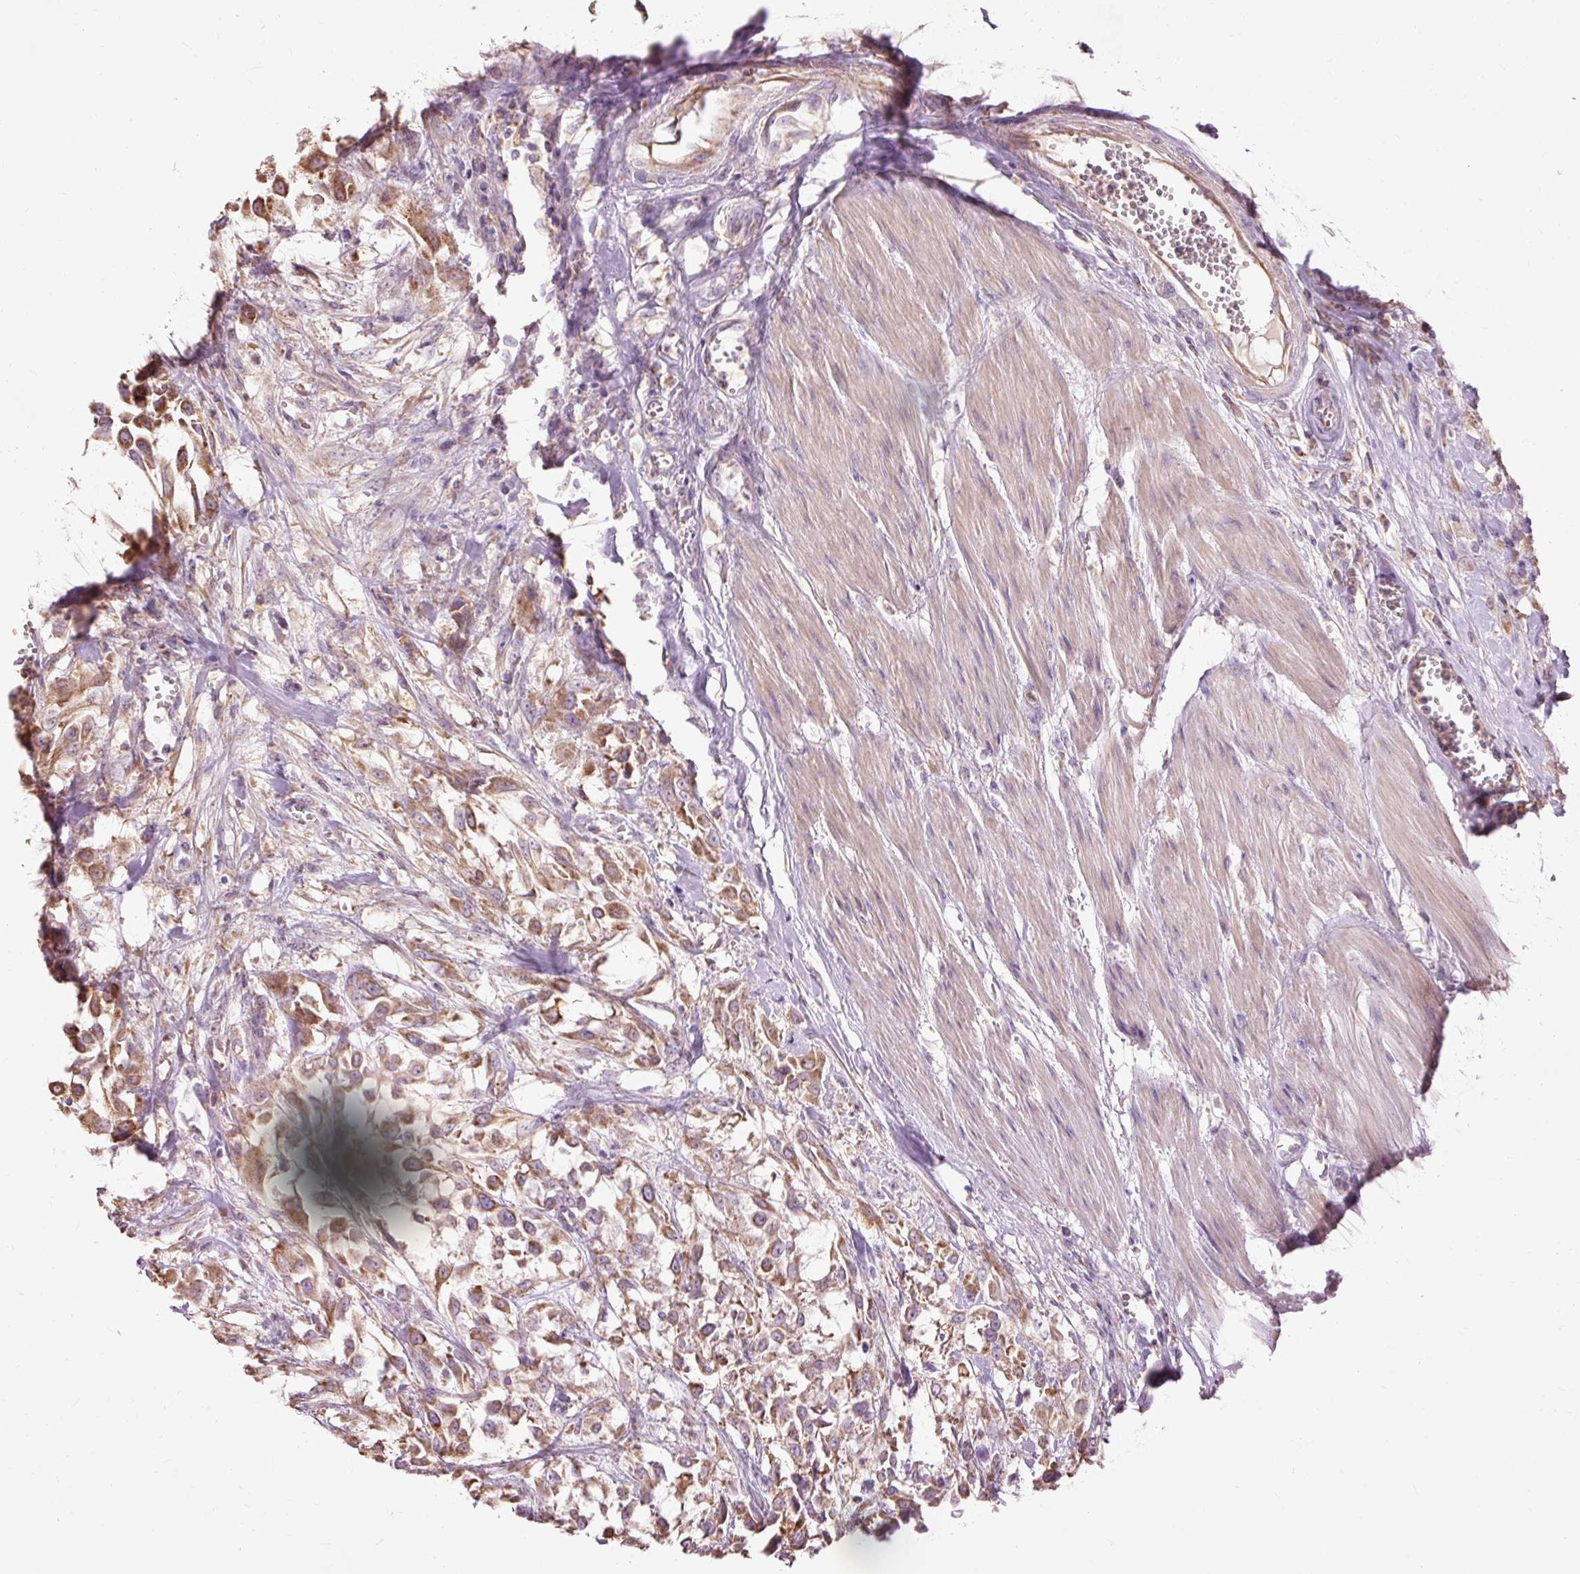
{"staining": {"intensity": "moderate", "quantity": ">75%", "location": "cytoplasmic/membranous"}, "tissue": "urothelial cancer", "cell_type": "Tumor cells", "image_type": "cancer", "snomed": [{"axis": "morphology", "description": "Urothelial carcinoma, High grade"}, {"axis": "topography", "description": "Urinary bladder"}], "caption": "High-magnification brightfield microscopy of urothelial carcinoma (high-grade) stained with DAB (3,3'-diaminobenzidine) (brown) and counterstained with hematoxylin (blue). tumor cells exhibit moderate cytoplasmic/membranous positivity is identified in approximately>75% of cells. The staining was performed using DAB (3,3'-diaminobenzidine), with brown indicating positive protein expression. Nuclei are stained blue with hematoxylin.", "gene": "PRDX5", "patient": {"sex": "male", "age": 57}}